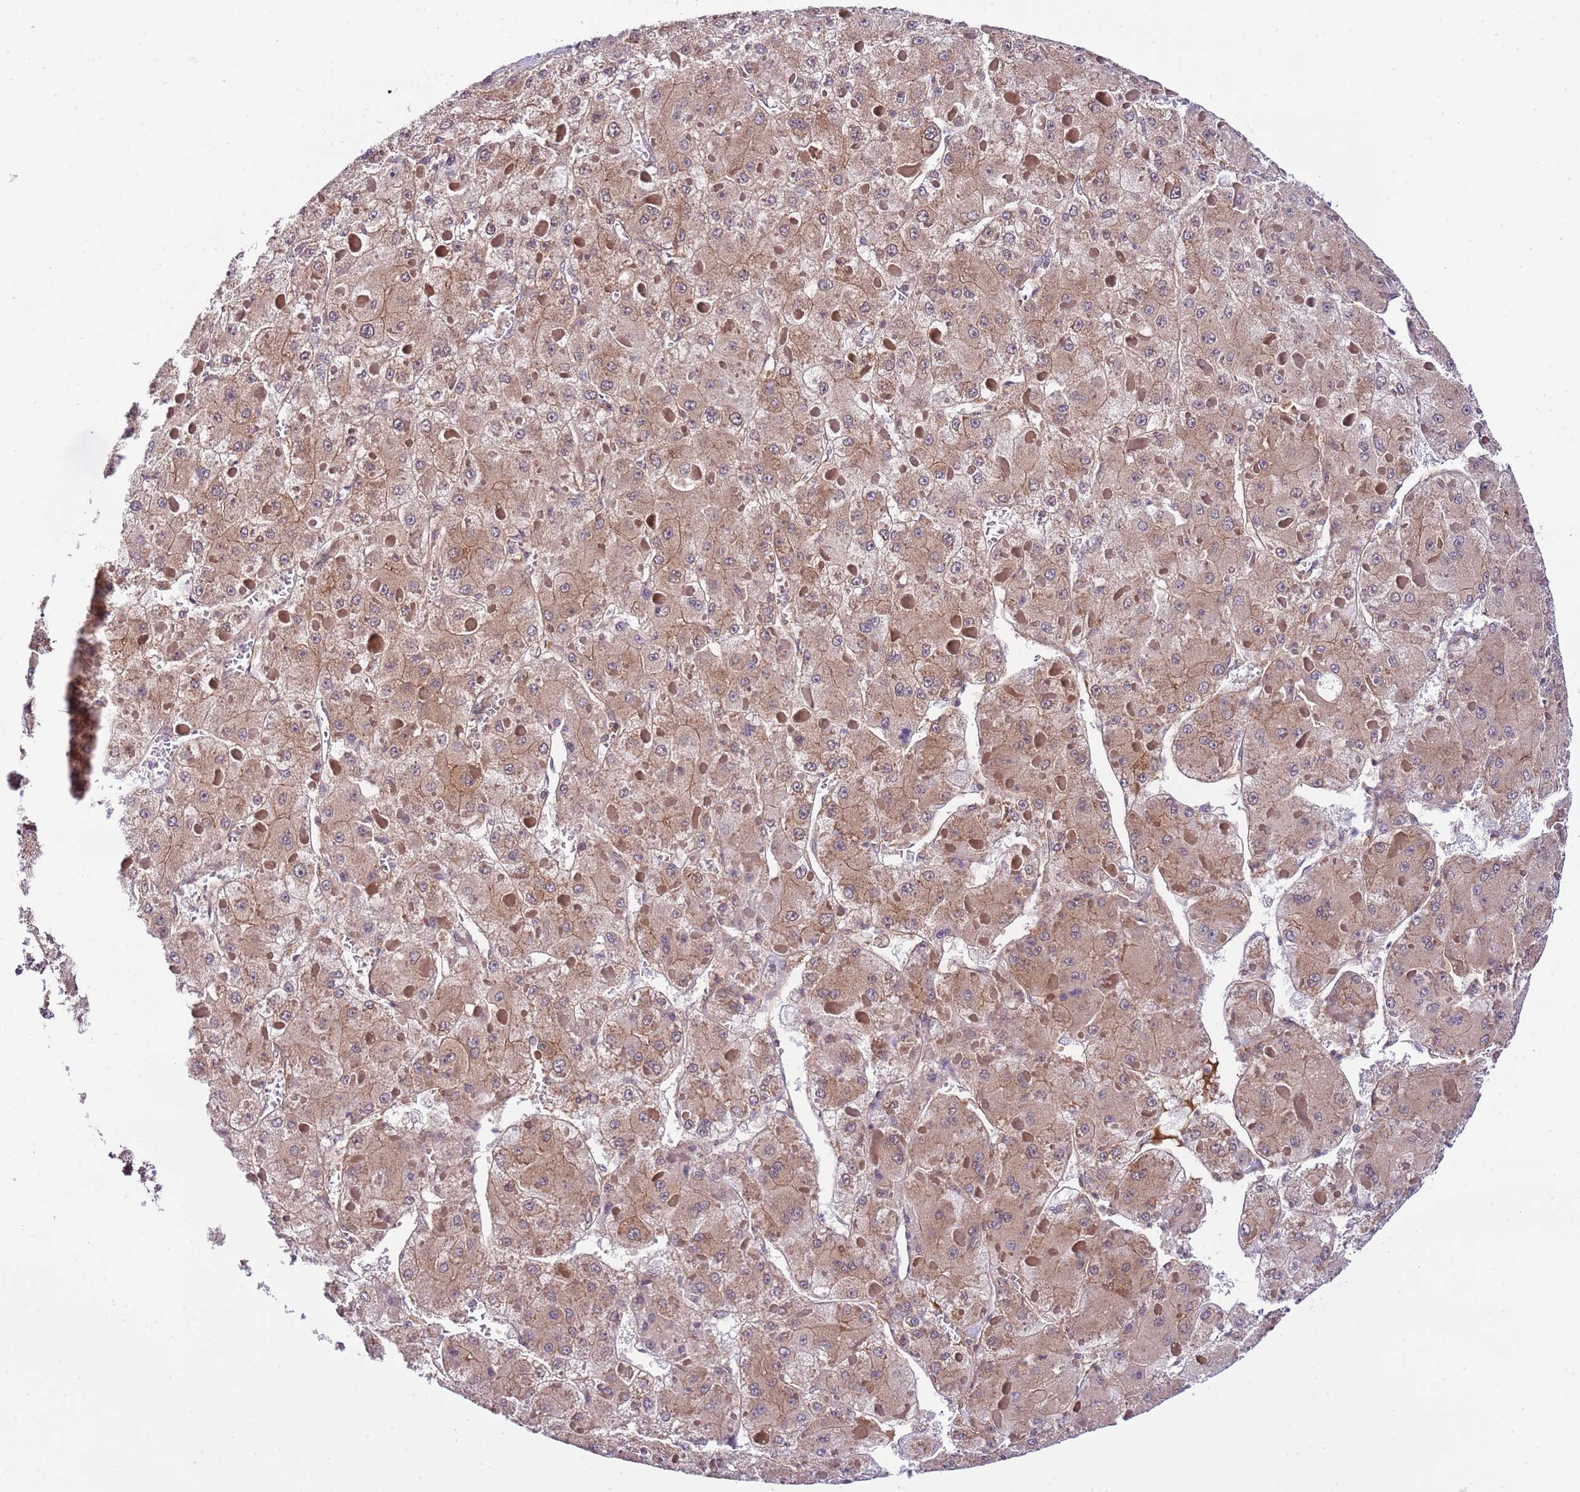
{"staining": {"intensity": "moderate", "quantity": "25%-75%", "location": "cytoplasmic/membranous"}, "tissue": "liver cancer", "cell_type": "Tumor cells", "image_type": "cancer", "snomed": [{"axis": "morphology", "description": "Carcinoma, Hepatocellular, NOS"}, {"axis": "topography", "description": "Liver"}], "caption": "Moderate cytoplasmic/membranous expression for a protein is appreciated in about 25%-75% of tumor cells of hepatocellular carcinoma (liver) using immunohistochemistry.", "gene": "DONSON", "patient": {"sex": "female", "age": 73}}